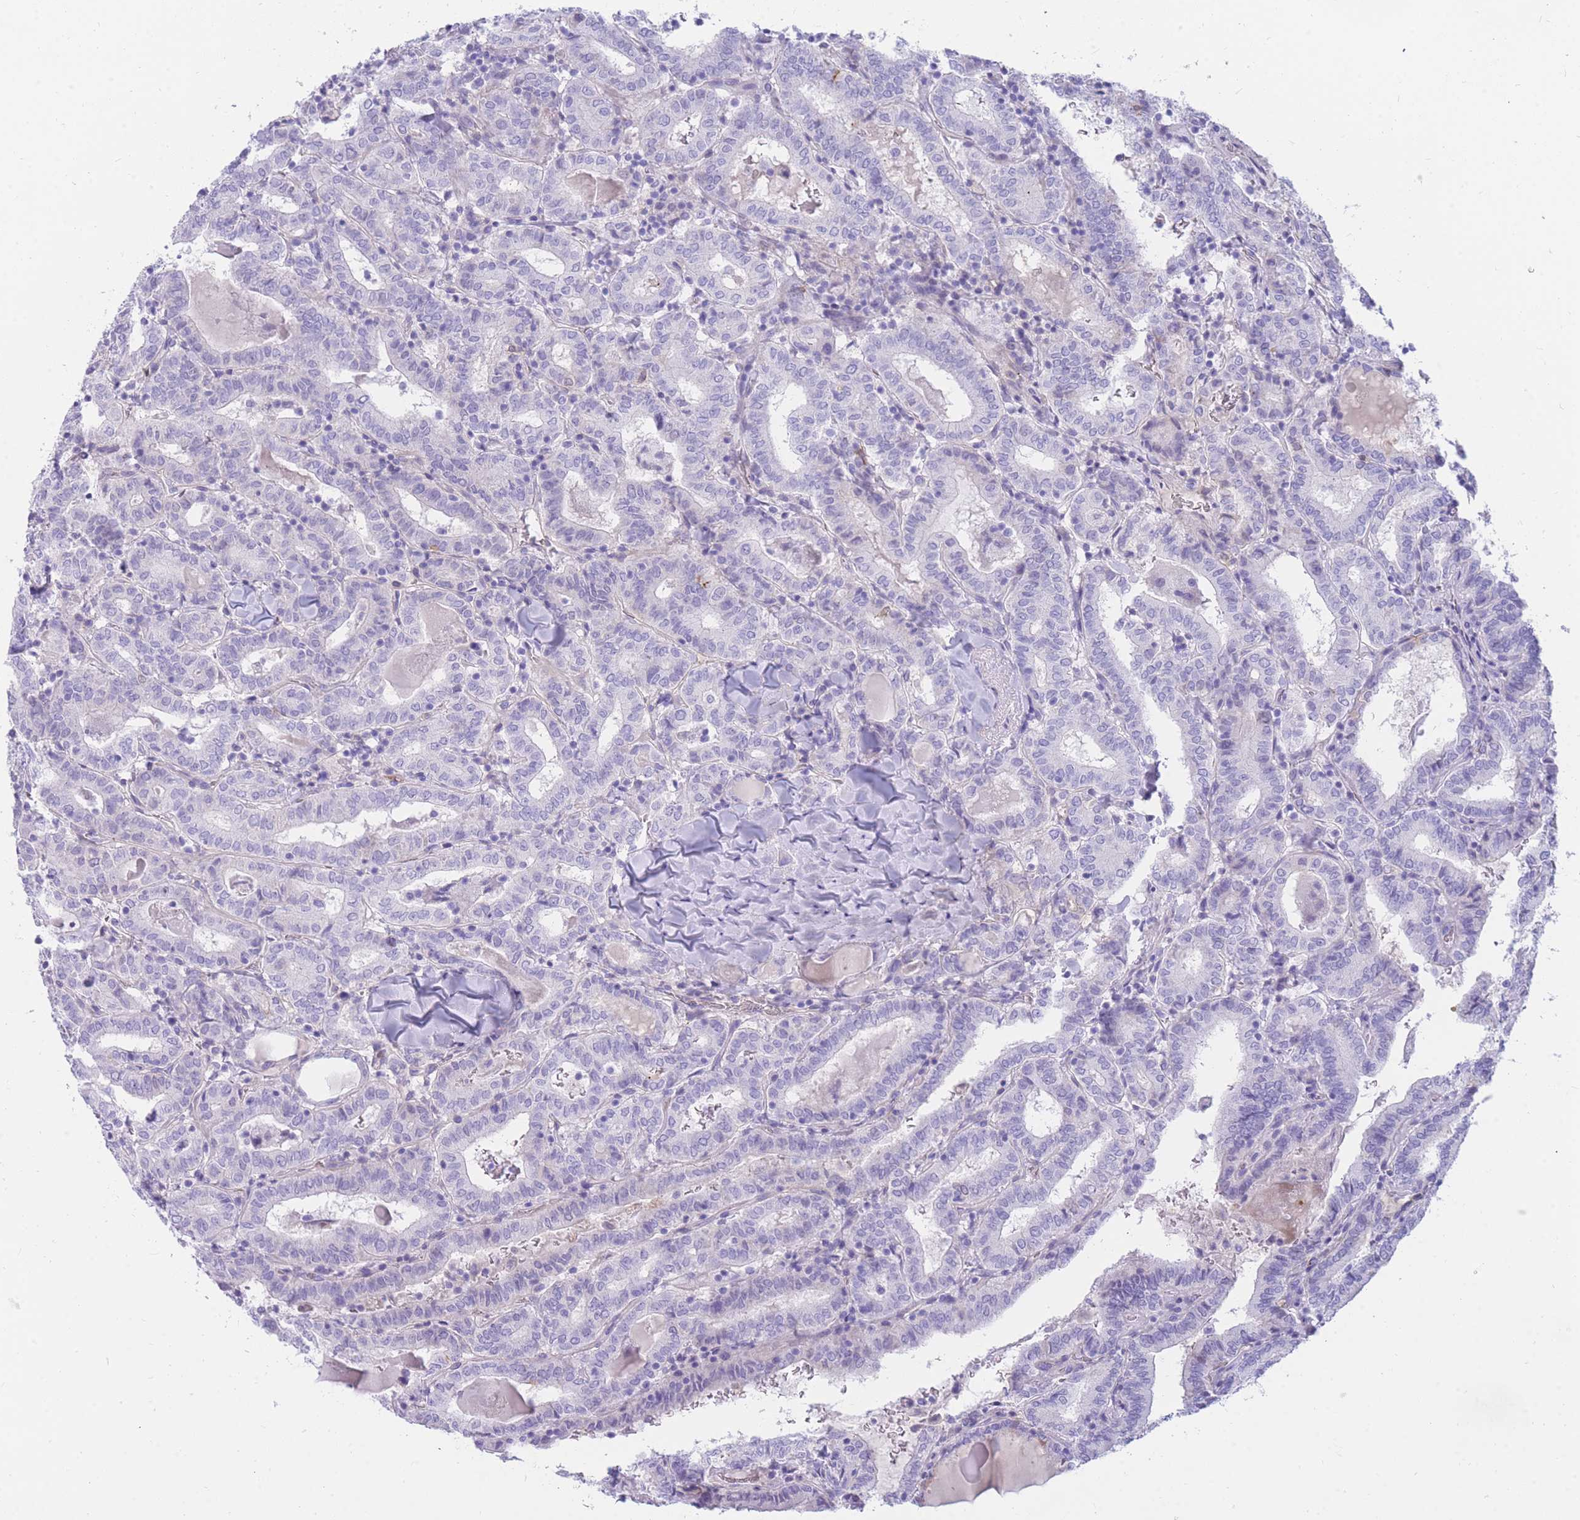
{"staining": {"intensity": "negative", "quantity": "none", "location": "none"}, "tissue": "thyroid cancer", "cell_type": "Tumor cells", "image_type": "cancer", "snomed": [{"axis": "morphology", "description": "Papillary adenocarcinoma, NOS"}, {"axis": "topography", "description": "Thyroid gland"}], "caption": "DAB (3,3'-diaminobenzidine) immunohistochemical staining of human thyroid cancer (papillary adenocarcinoma) demonstrates no significant staining in tumor cells. Nuclei are stained in blue.", "gene": "NKX1-2", "patient": {"sex": "female", "age": 72}}